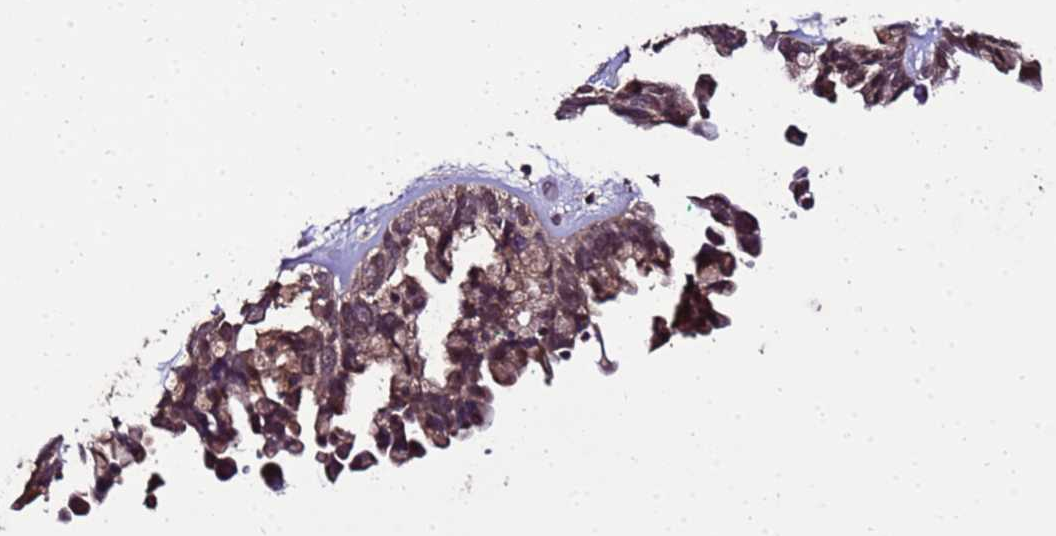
{"staining": {"intensity": "moderate", "quantity": "25%-75%", "location": "cytoplasmic/membranous,nuclear"}, "tissue": "ovarian cancer", "cell_type": "Tumor cells", "image_type": "cancer", "snomed": [{"axis": "morphology", "description": "Cystadenocarcinoma, serous, NOS"}, {"axis": "topography", "description": "Ovary"}], "caption": "Protein analysis of ovarian cancer (serous cystadenocarcinoma) tissue shows moderate cytoplasmic/membranous and nuclear staining in approximately 25%-75% of tumor cells.", "gene": "ZNF329", "patient": {"sex": "female", "age": 56}}